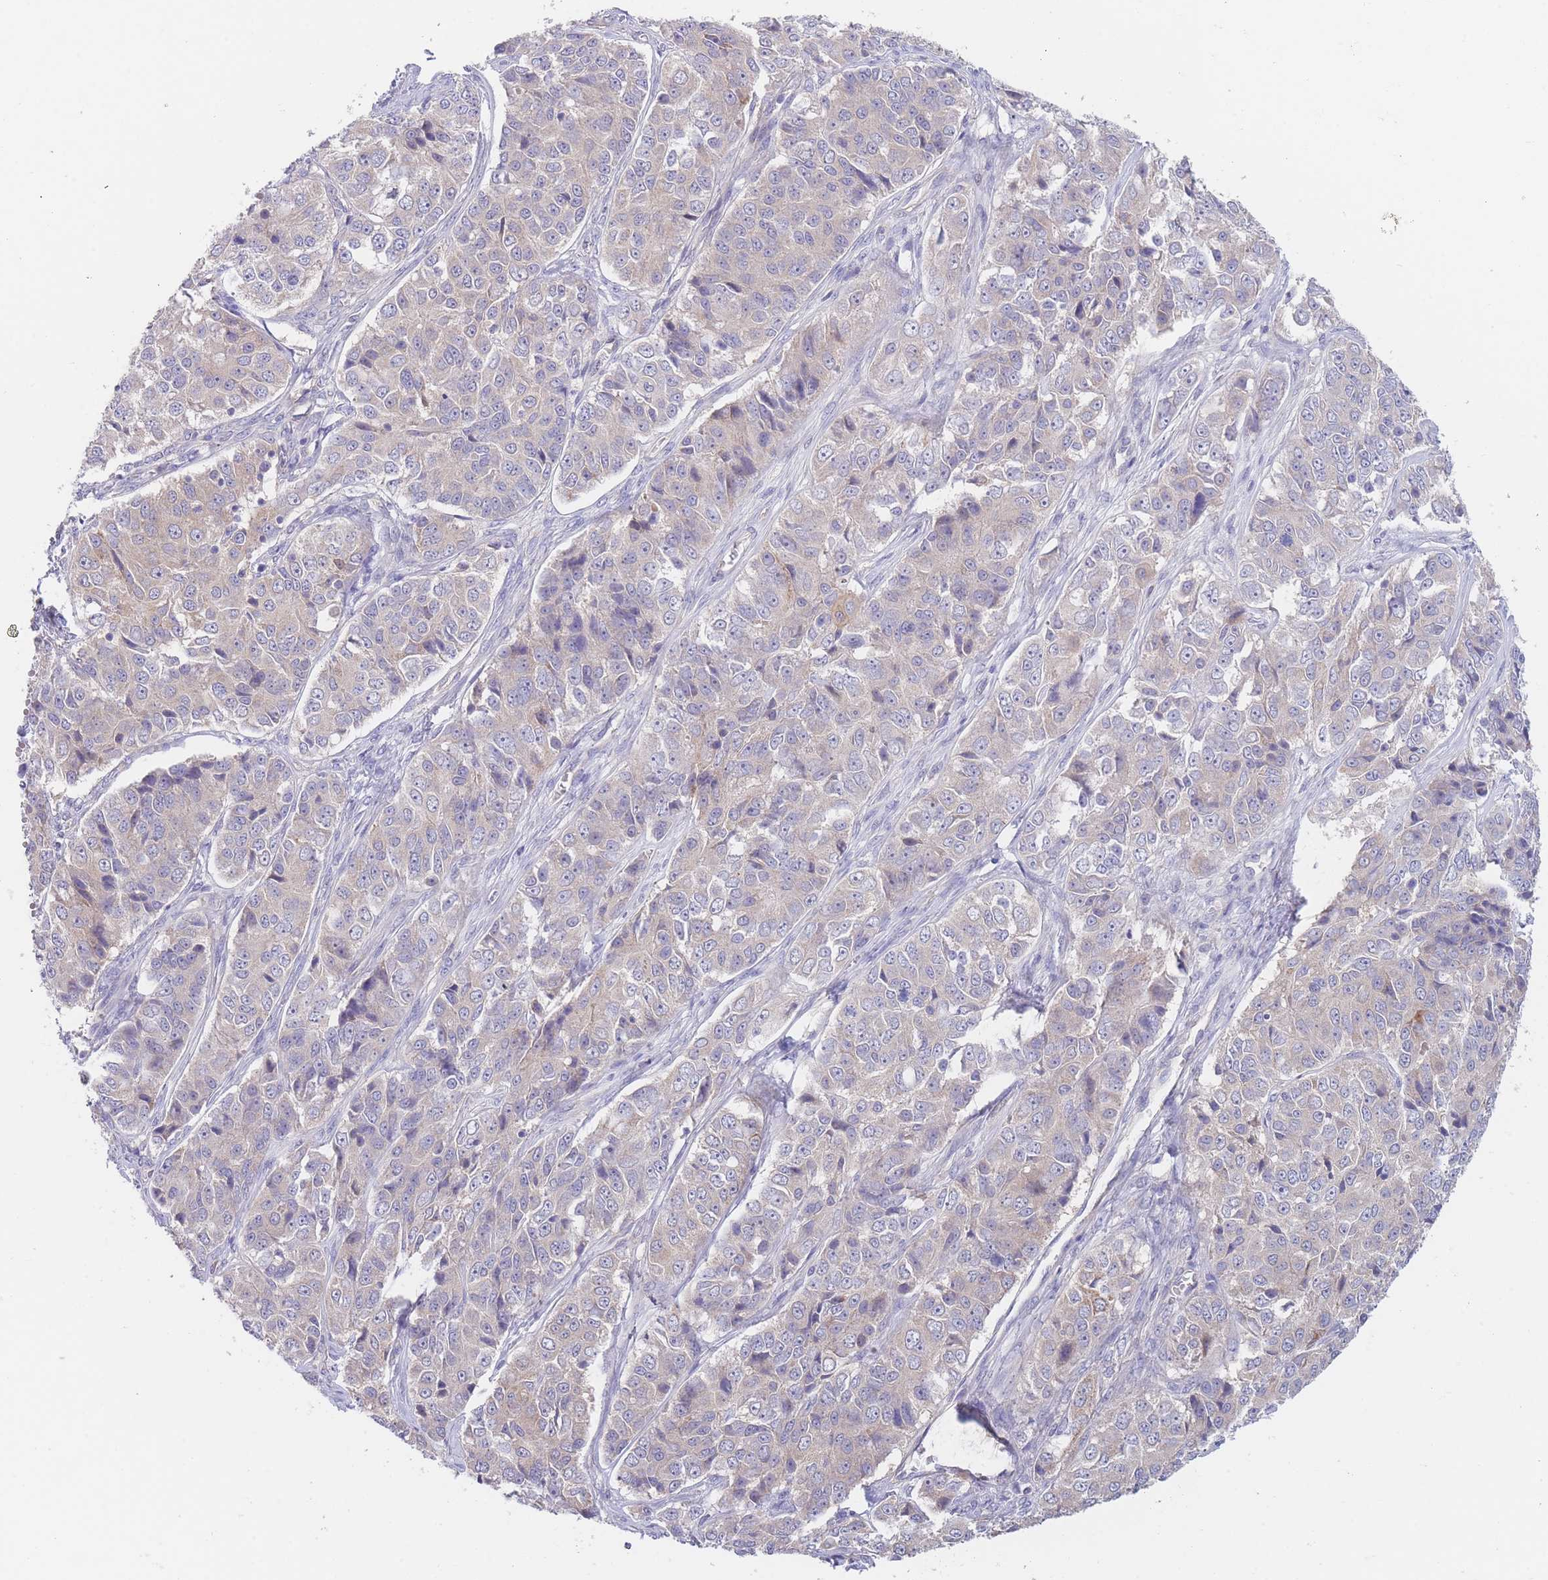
{"staining": {"intensity": "negative", "quantity": "none", "location": "none"}, "tissue": "ovarian cancer", "cell_type": "Tumor cells", "image_type": "cancer", "snomed": [{"axis": "morphology", "description": "Carcinoma, endometroid"}, {"axis": "topography", "description": "Ovary"}], "caption": "Tumor cells are negative for brown protein staining in ovarian cancer.", "gene": "ZNF281", "patient": {"sex": "female", "age": 51}}